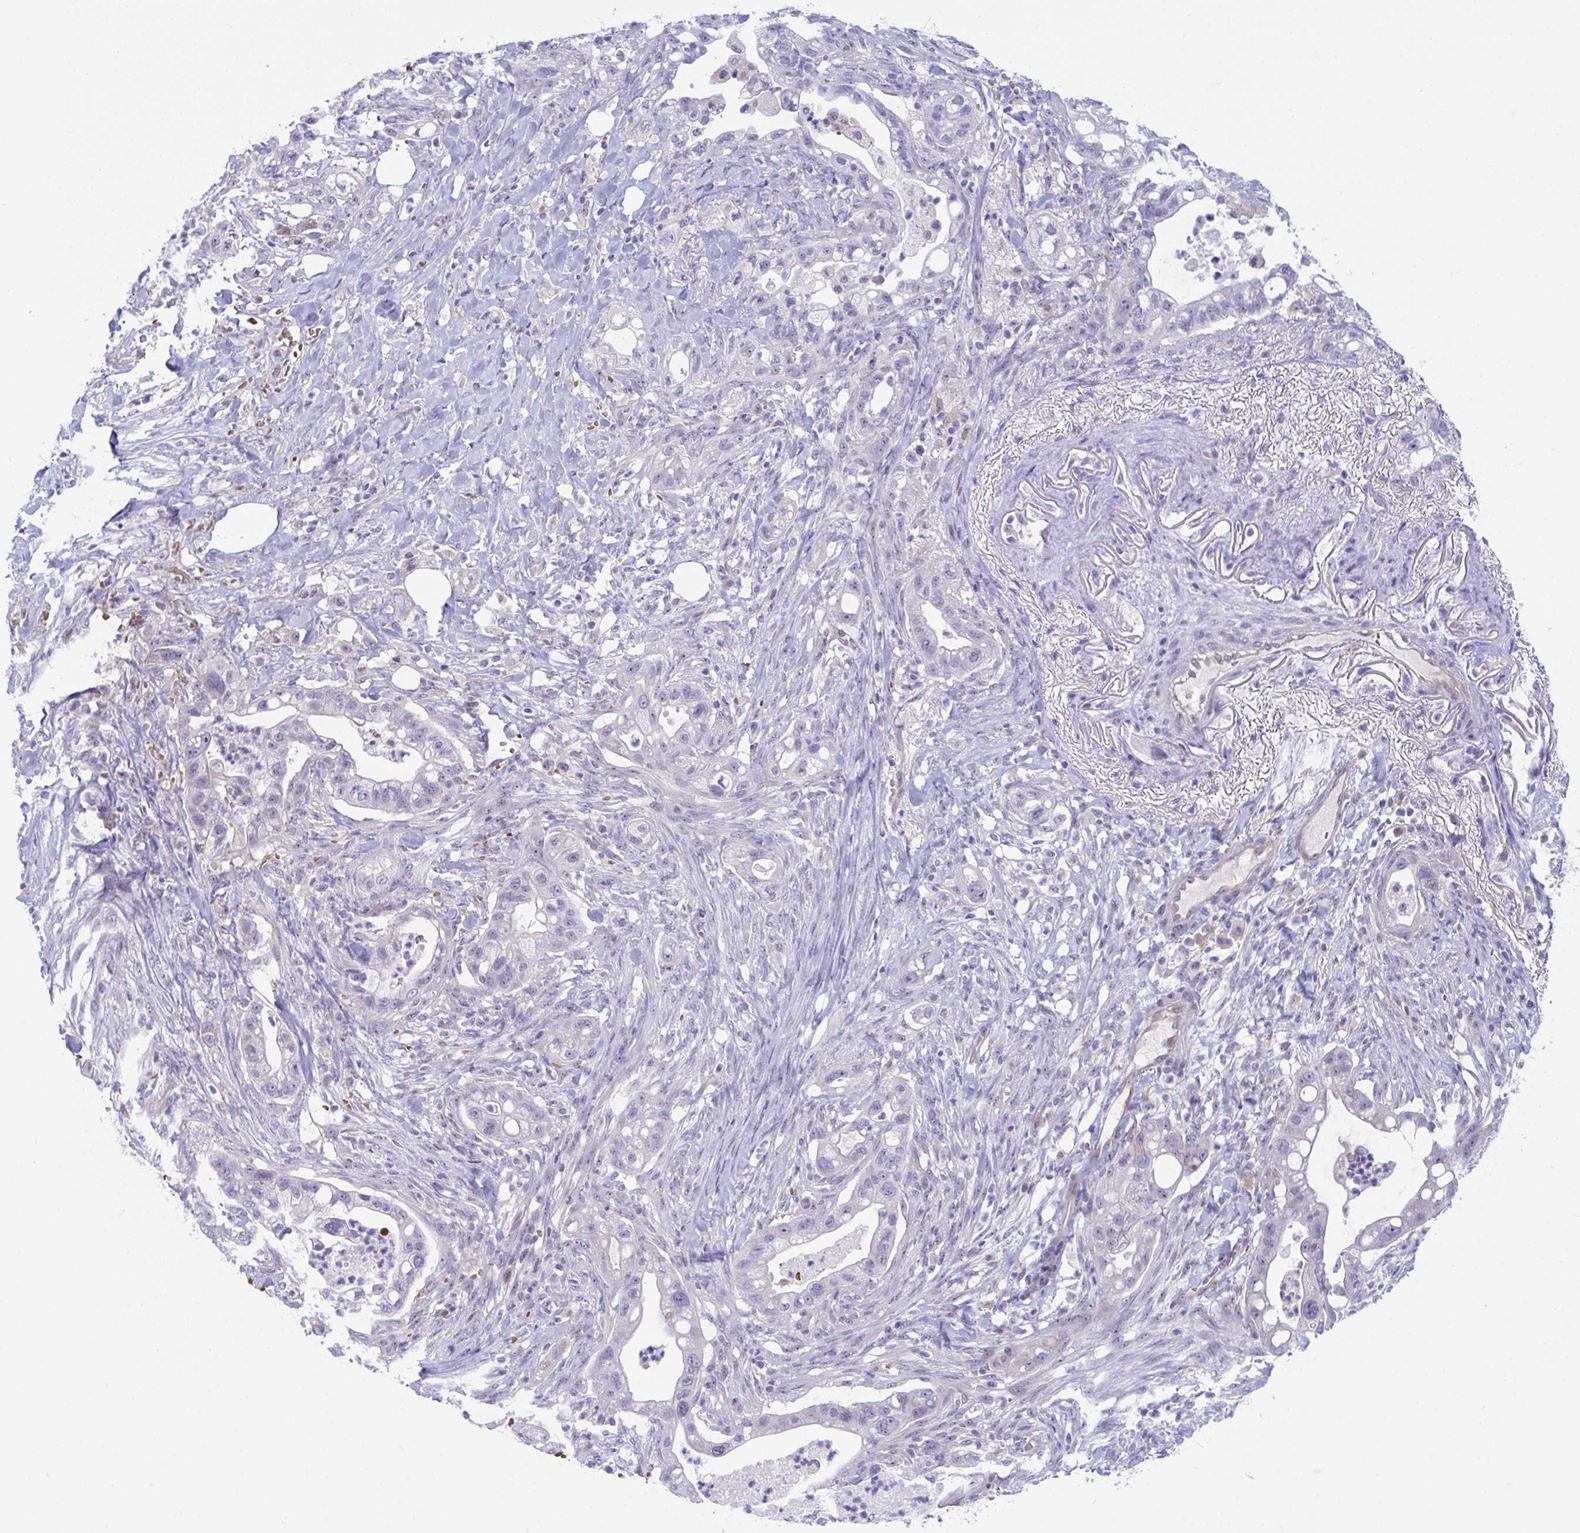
{"staining": {"intensity": "negative", "quantity": "none", "location": "none"}, "tissue": "pancreatic cancer", "cell_type": "Tumor cells", "image_type": "cancer", "snomed": [{"axis": "morphology", "description": "Adenocarcinoma, NOS"}, {"axis": "topography", "description": "Pancreas"}], "caption": "Tumor cells show no significant protein expression in pancreatic cancer (adenocarcinoma).", "gene": "CENPQ", "patient": {"sex": "male", "age": 44}}